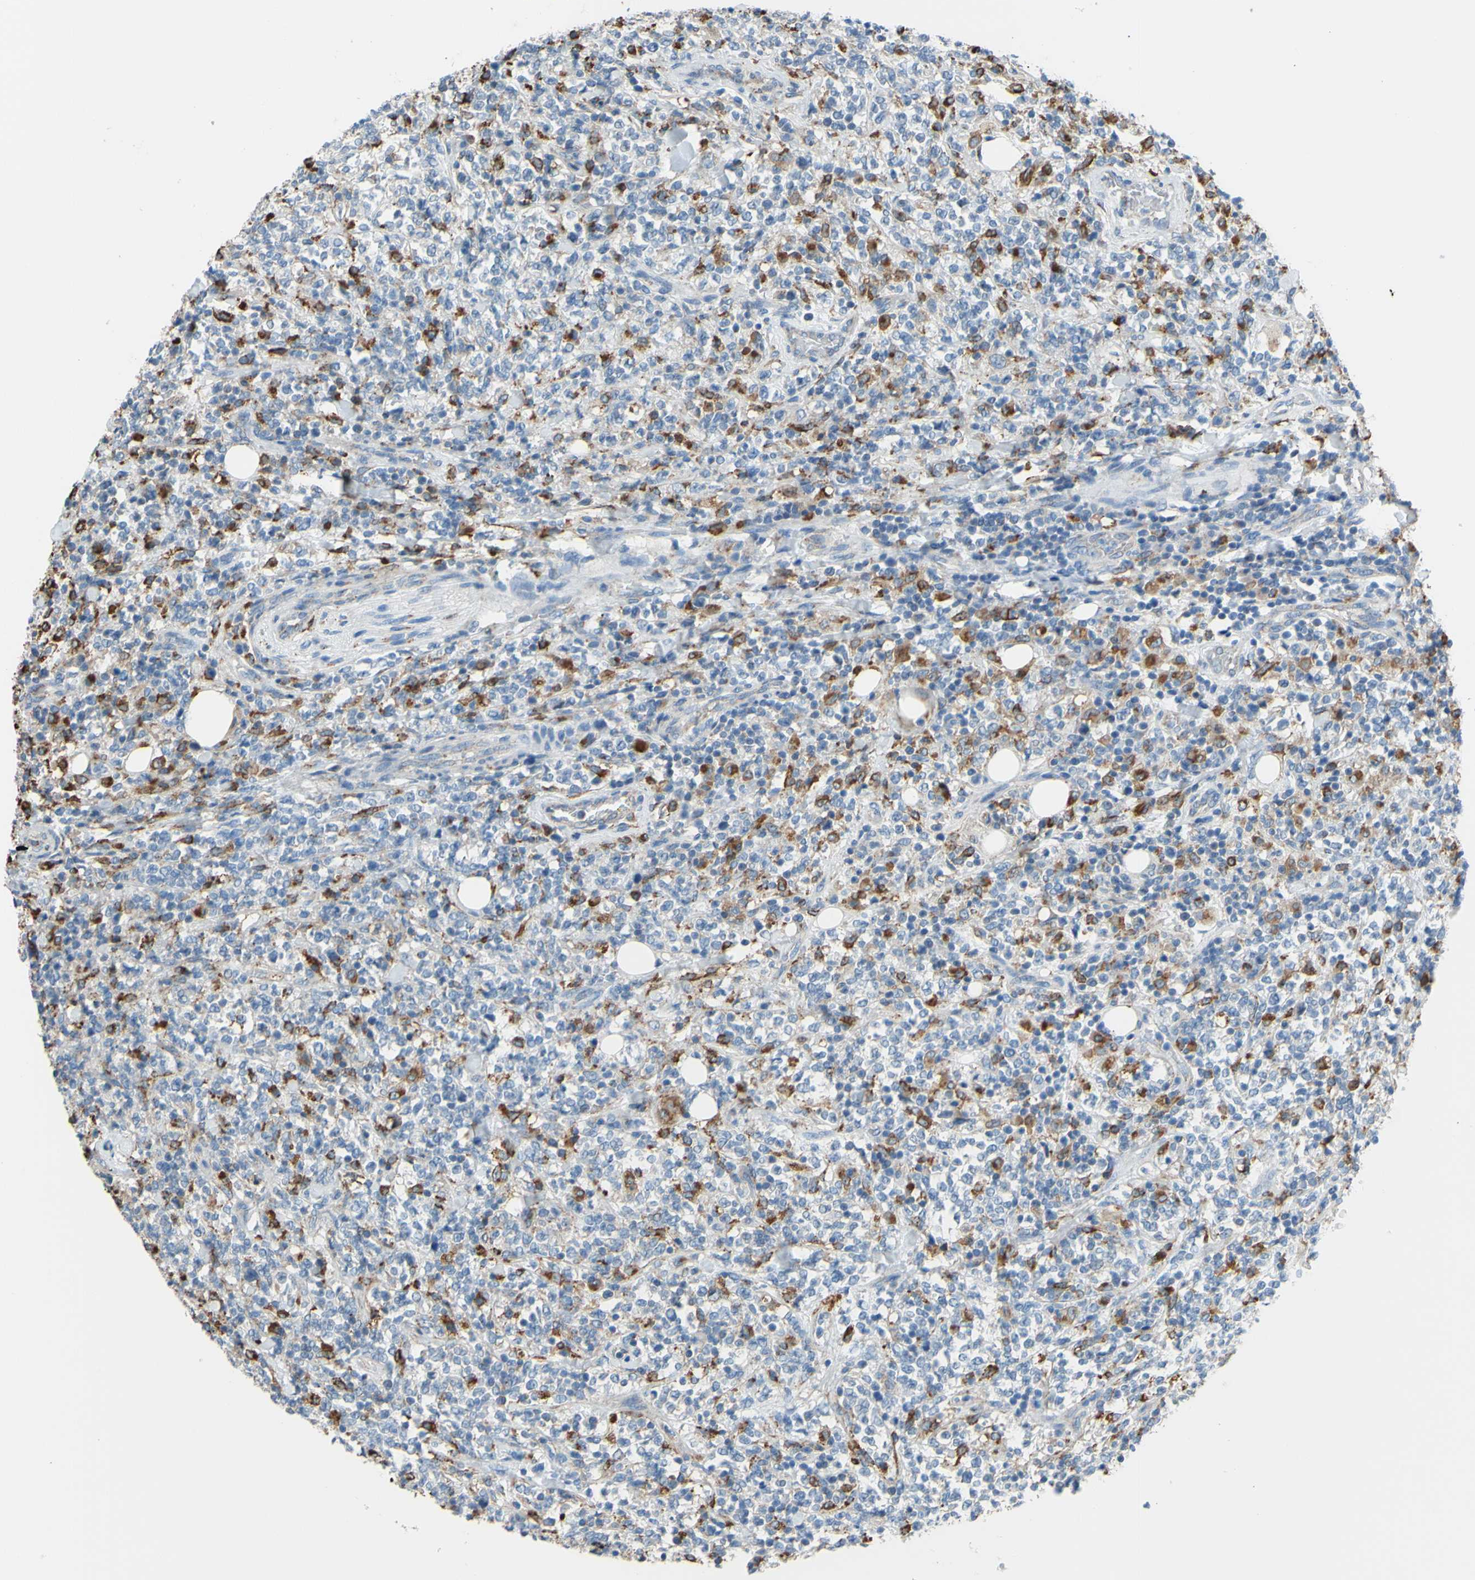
{"staining": {"intensity": "negative", "quantity": "none", "location": "none"}, "tissue": "lymphoma", "cell_type": "Tumor cells", "image_type": "cancer", "snomed": [{"axis": "morphology", "description": "Malignant lymphoma, non-Hodgkin's type, High grade"}, {"axis": "topography", "description": "Soft tissue"}], "caption": "Image shows no significant protein expression in tumor cells of lymphoma.", "gene": "CTSD", "patient": {"sex": "male", "age": 18}}